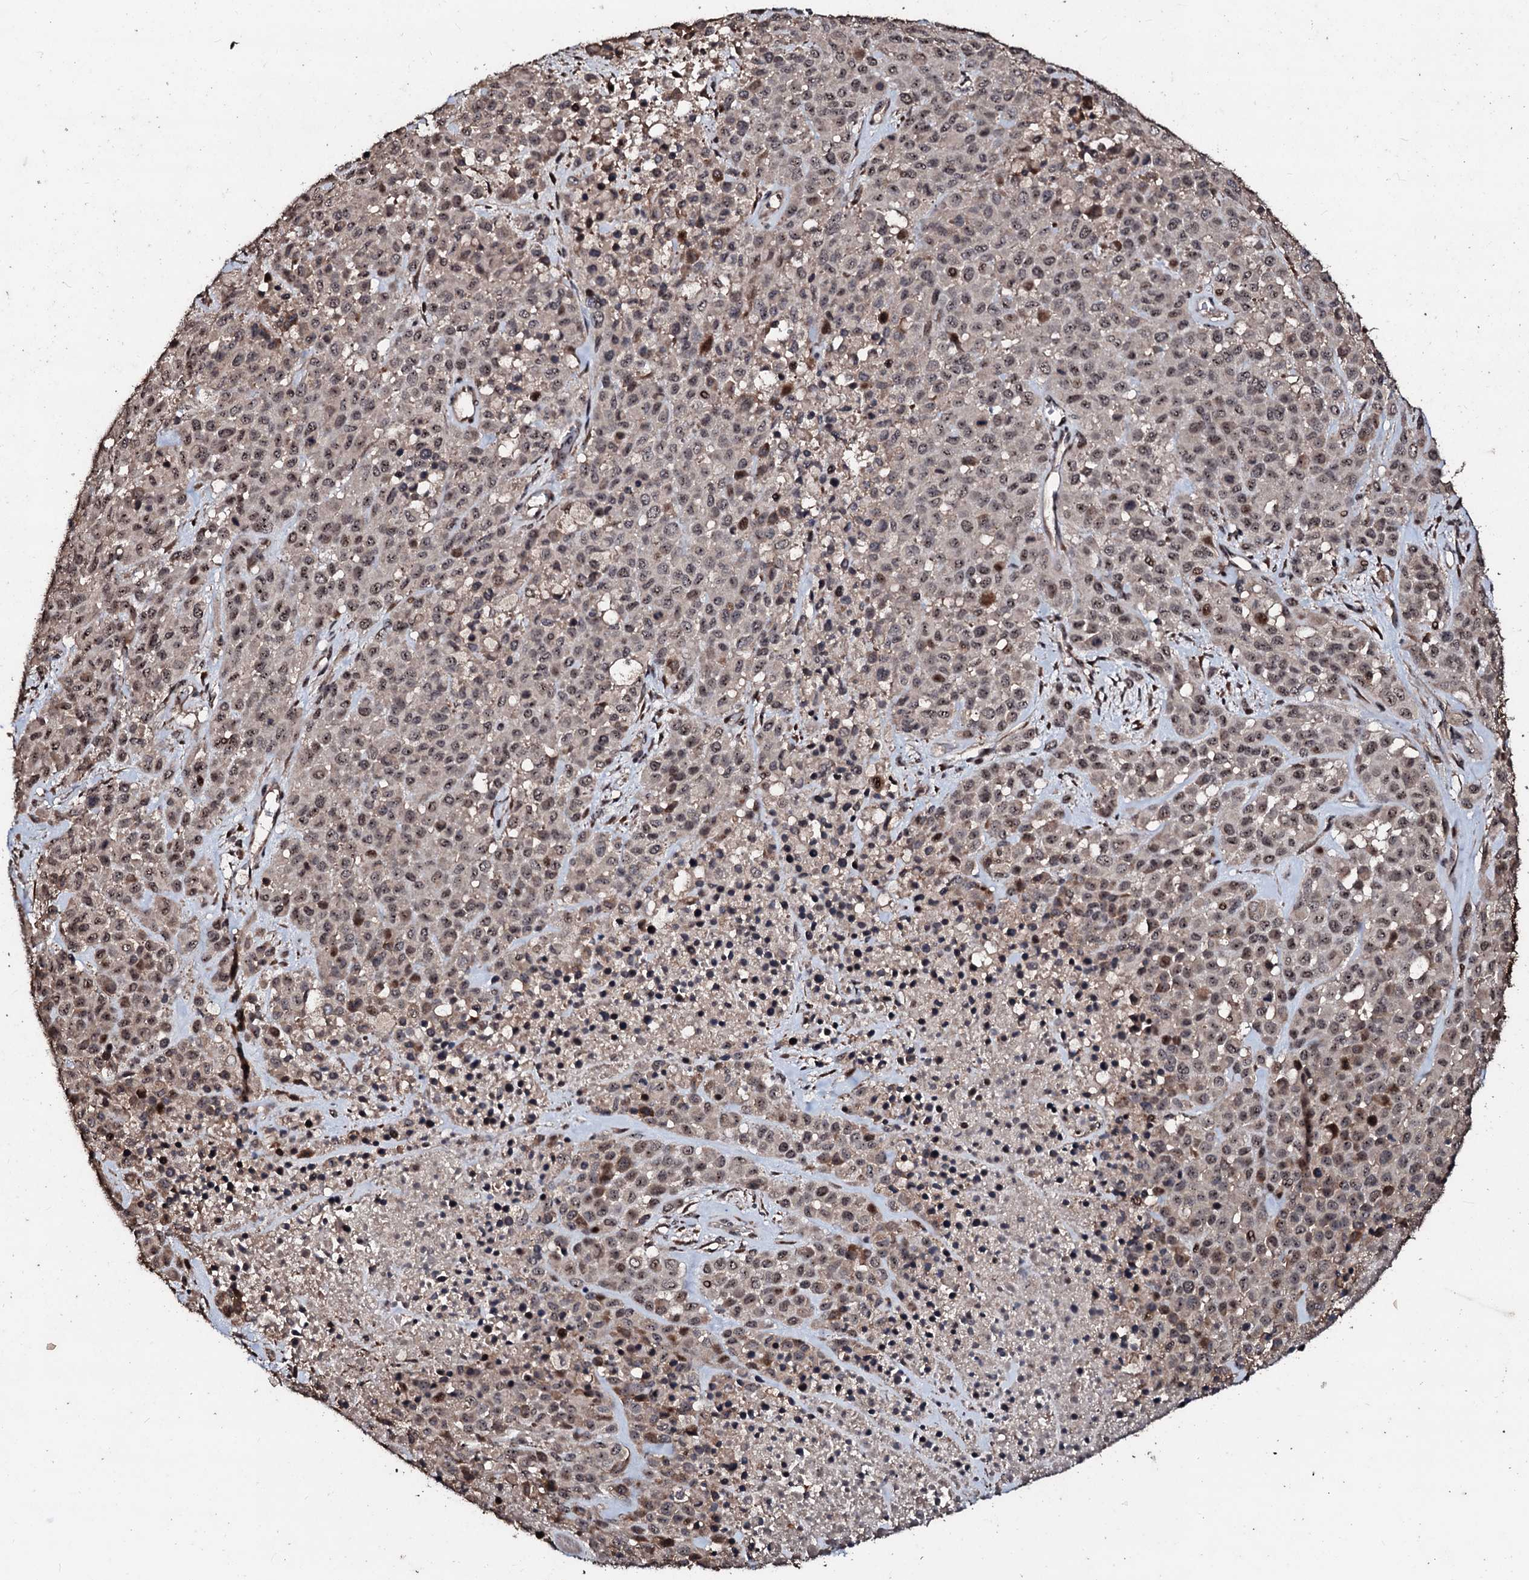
{"staining": {"intensity": "moderate", "quantity": ">75%", "location": "nuclear"}, "tissue": "melanoma", "cell_type": "Tumor cells", "image_type": "cancer", "snomed": [{"axis": "morphology", "description": "Malignant melanoma, Metastatic site"}, {"axis": "topography", "description": "Skin"}], "caption": "Immunohistochemistry (IHC) photomicrograph of neoplastic tissue: malignant melanoma (metastatic site) stained using immunohistochemistry displays medium levels of moderate protein expression localized specifically in the nuclear of tumor cells, appearing as a nuclear brown color.", "gene": "SUPT7L", "patient": {"sex": "female", "age": 81}}